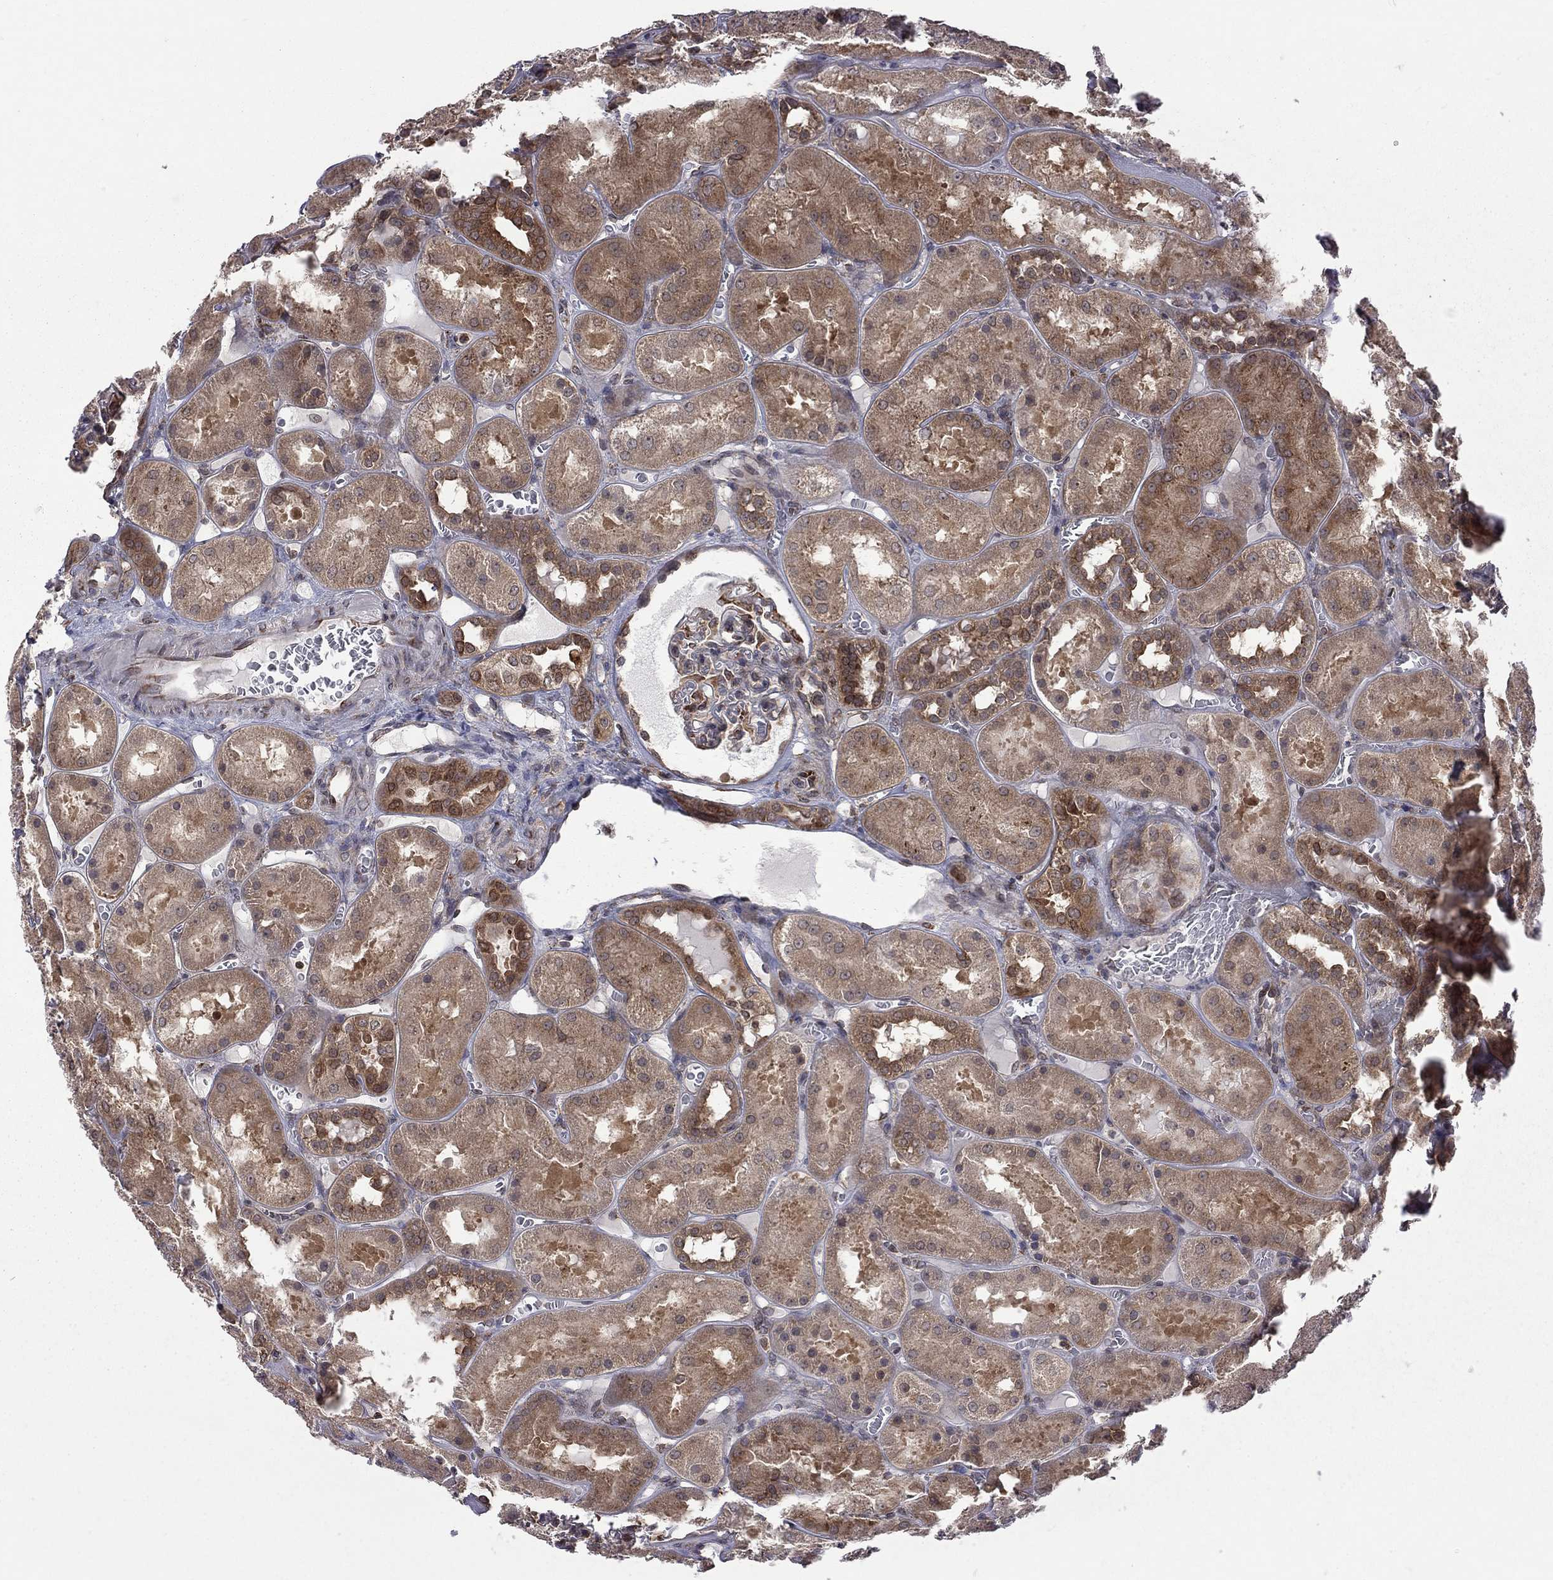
{"staining": {"intensity": "strong", "quantity": "<25%", "location": "cytoplasmic/membranous"}, "tissue": "kidney", "cell_type": "Cells in glomeruli", "image_type": "normal", "snomed": [{"axis": "morphology", "description": "Normal tissue, NOS"}, {"axis": "topography", "description": "Kidney"}], "caption": "A medium amount of strong cytoplasmic/membranous expression is identified in approximately <25% of cells in glomeruli in unremarkable kidney. The protein of interest is stained brown, and the nuclei are stained in blue (DAB (3,3'-diaminobenzidine) IHC with brightfield microscopy, high magnification).", "gene": "NAA50", "patient": {"sex": "male", "age": 73}}